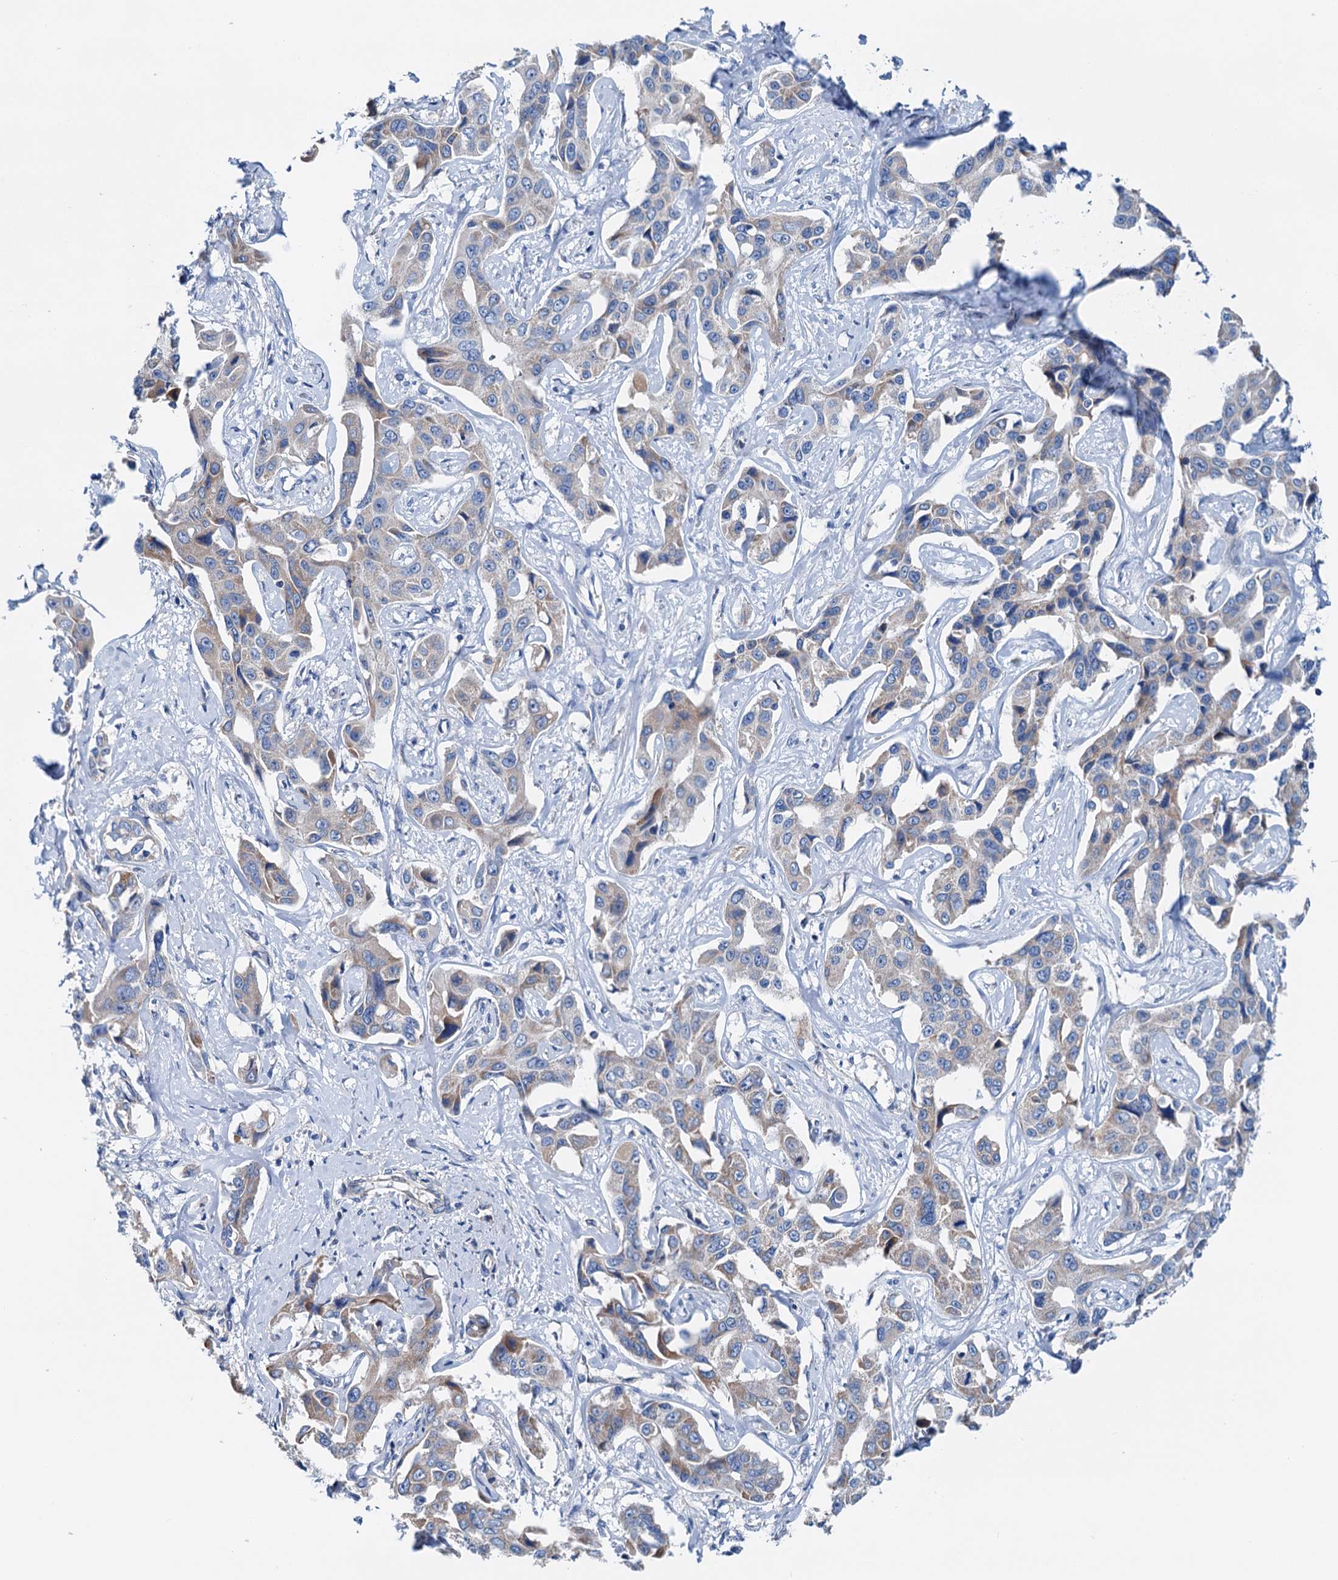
{"staining": {"intensity": "weak", "quantity": "<25%", "location": "cytoplasmic/membranous"}, "tissue": "liver cancer", "cell_type": "Tumor cells", "image_type": "cancer", "snomed": [{"axis": "morphology", "description": "Cholangiocarcinoma"}, {"axis": "topography", "description": "Liver"}], "caption": "High power microscopy image of an immunohistochemistry histopathology image of liver cancer, revealing no significant expression in tumor cells.", "gene": "KNDC1", "patient": {"sex": "male", "age": 59}}